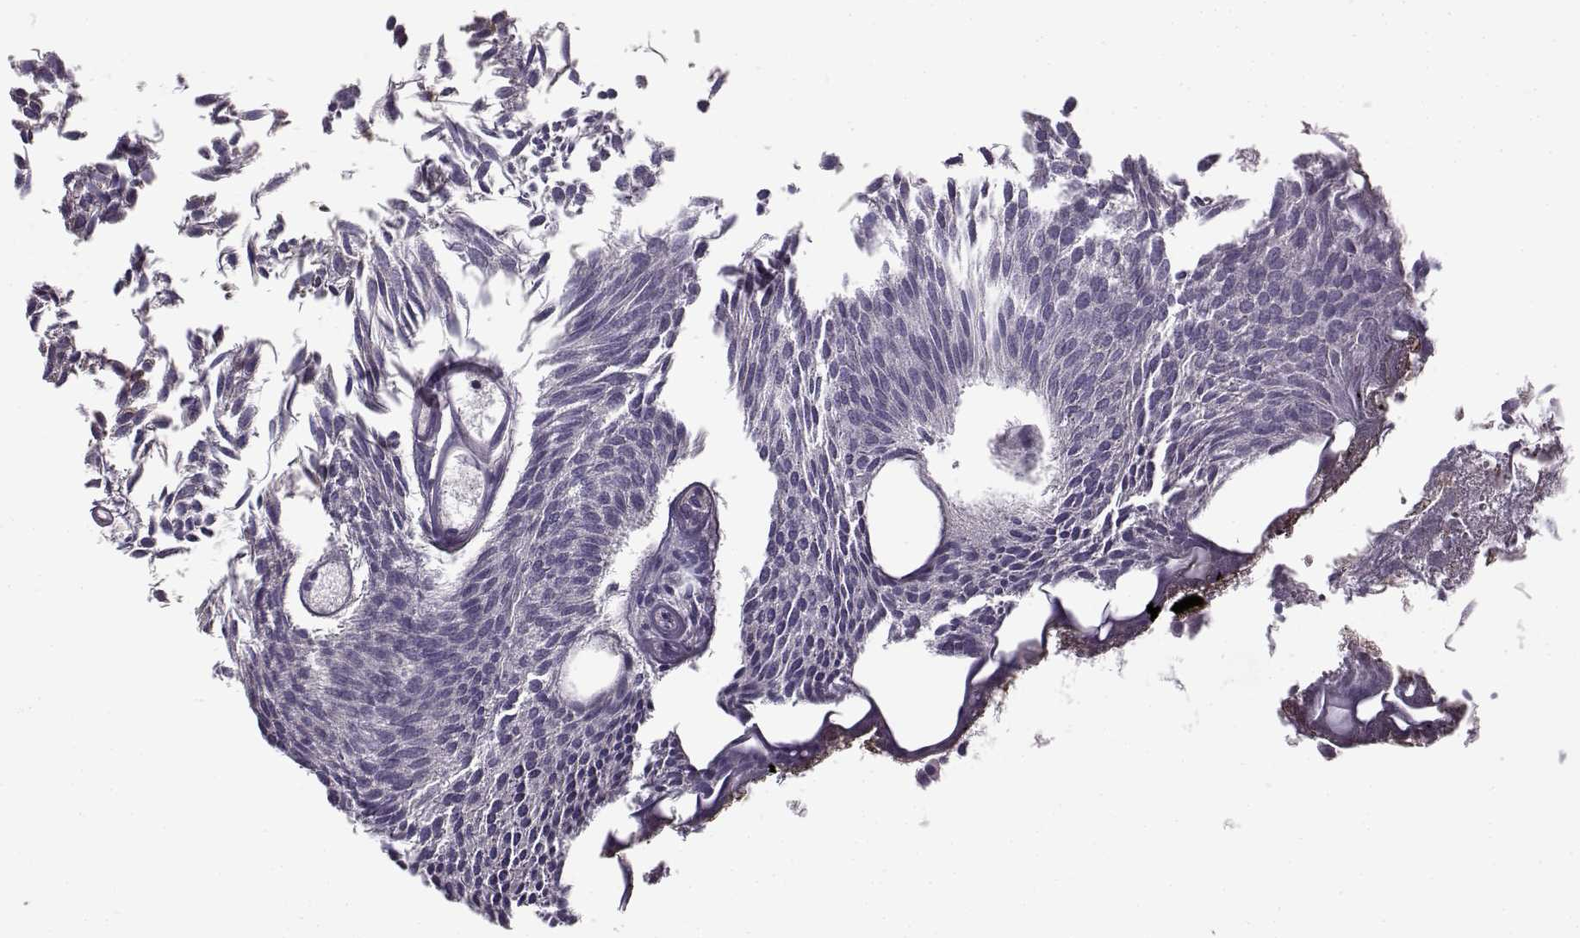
{"staining": {"intensity": "negative", "quantity": "none", "location": "none"}, "tissue": "urothelial cancer", "cell_type": "Tumor cells", "image_type": "cancer", "snomed": [{"axis": "morphology", "description": "Urothelial carcinoma, Low grade"}, {"axis": "topography", "description": "Urinary bladder"}], "caption": "A histopathology image of urothelial cancer stained for a protein shows no brown staining in tumor cells.", "gene": "ENTPD8", "patient": {"sex": "male", "age": 63}}